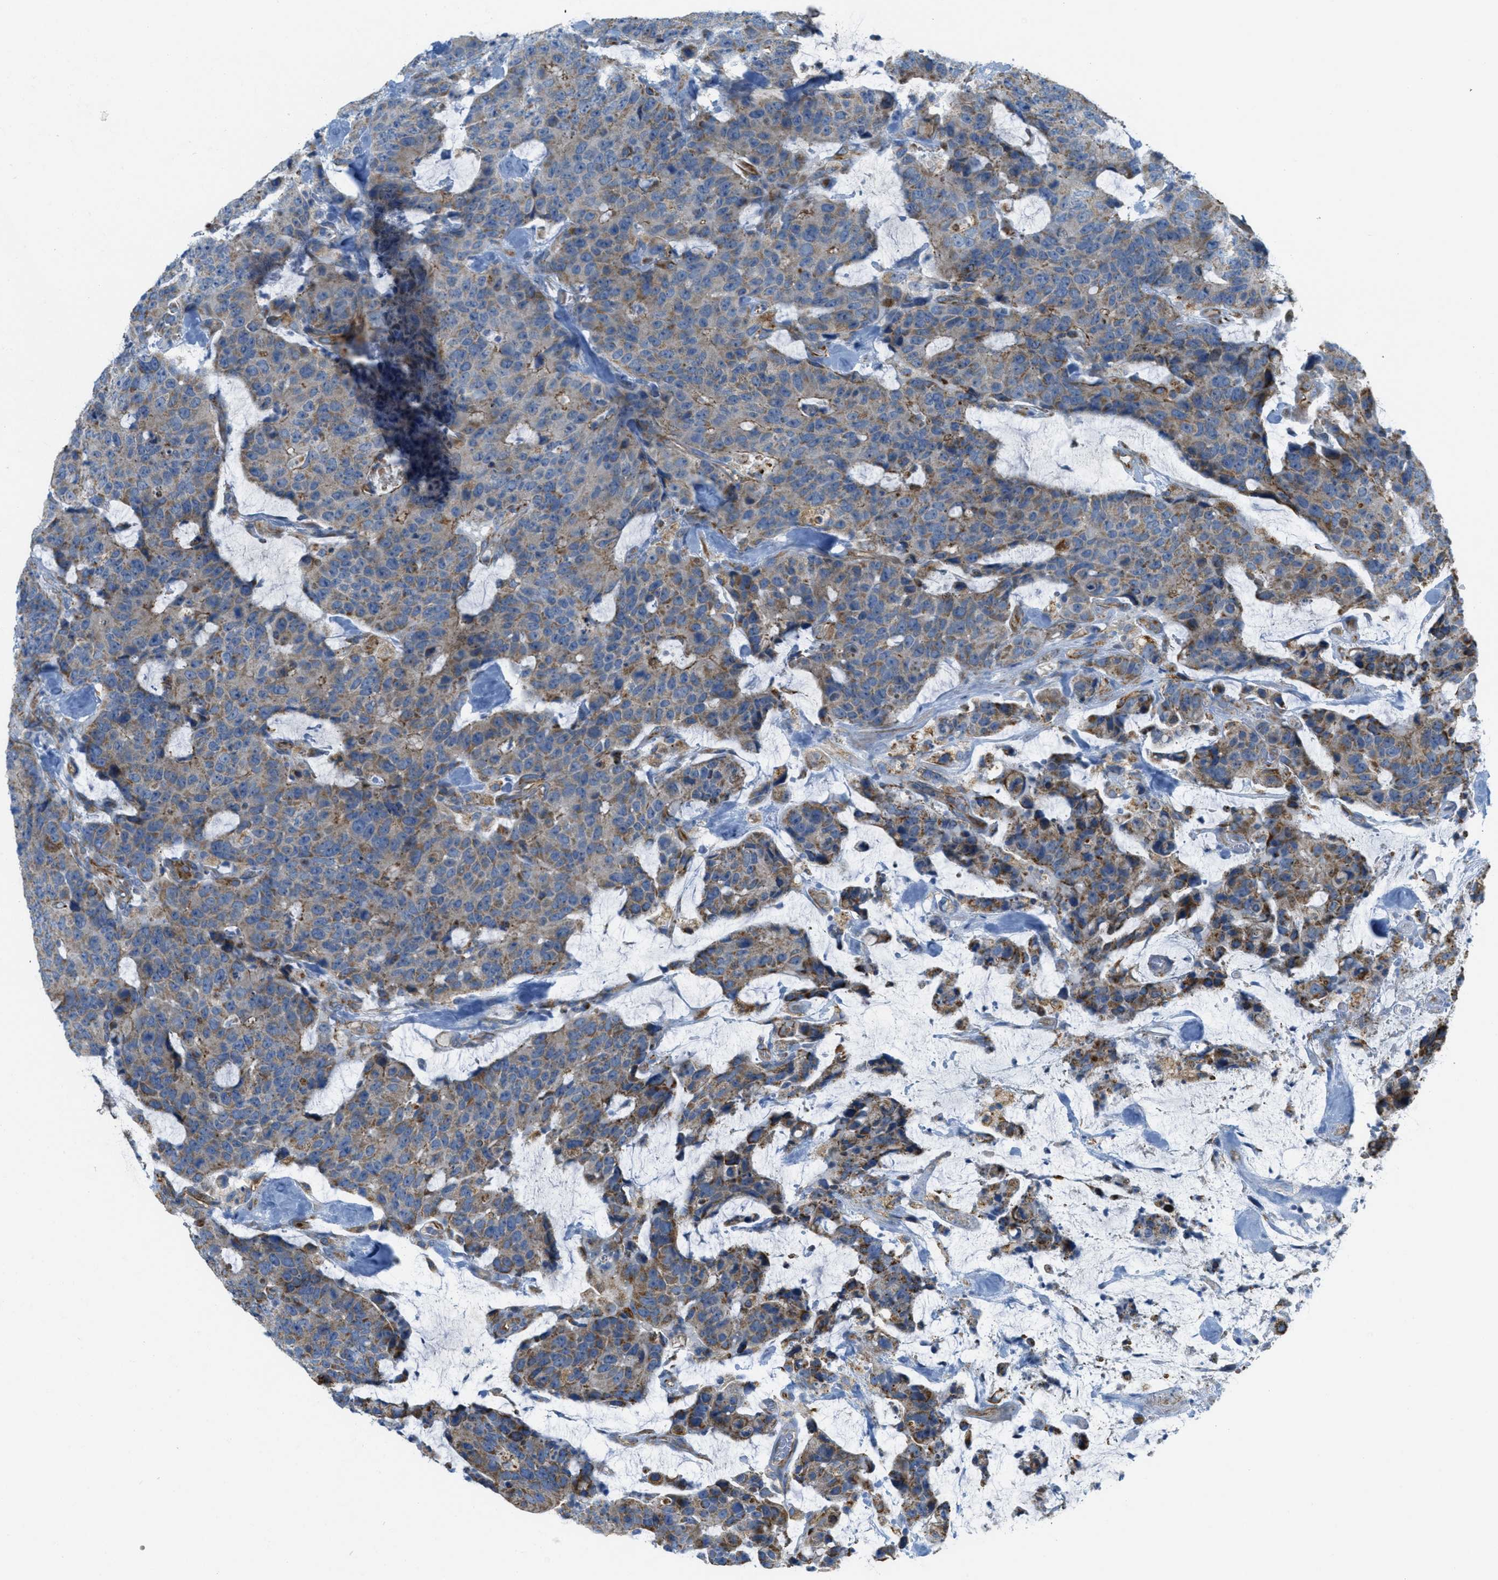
{"staining": {"intensity": "weak", "quantity": ">75%", "location": "cytoplasmic/membranous"}, "tissue": "colorectal cancer", "cell_type": "Tumor cells", "image_type": "cancer", "snomed": [{"axis": "morphology", "description": "Adenocarcinoma, NOS"}, {"axis": "topography", "description": "Colon"}], "caption": "Immunohistochemical staining of human adenocarcinoma (colorectal) shows low levels of weak cytoplasmic/membranous positivity in about >75% of tumor cells.", "gene": "BTN3A1", "patient": {"sex": "female", "age": 86}}